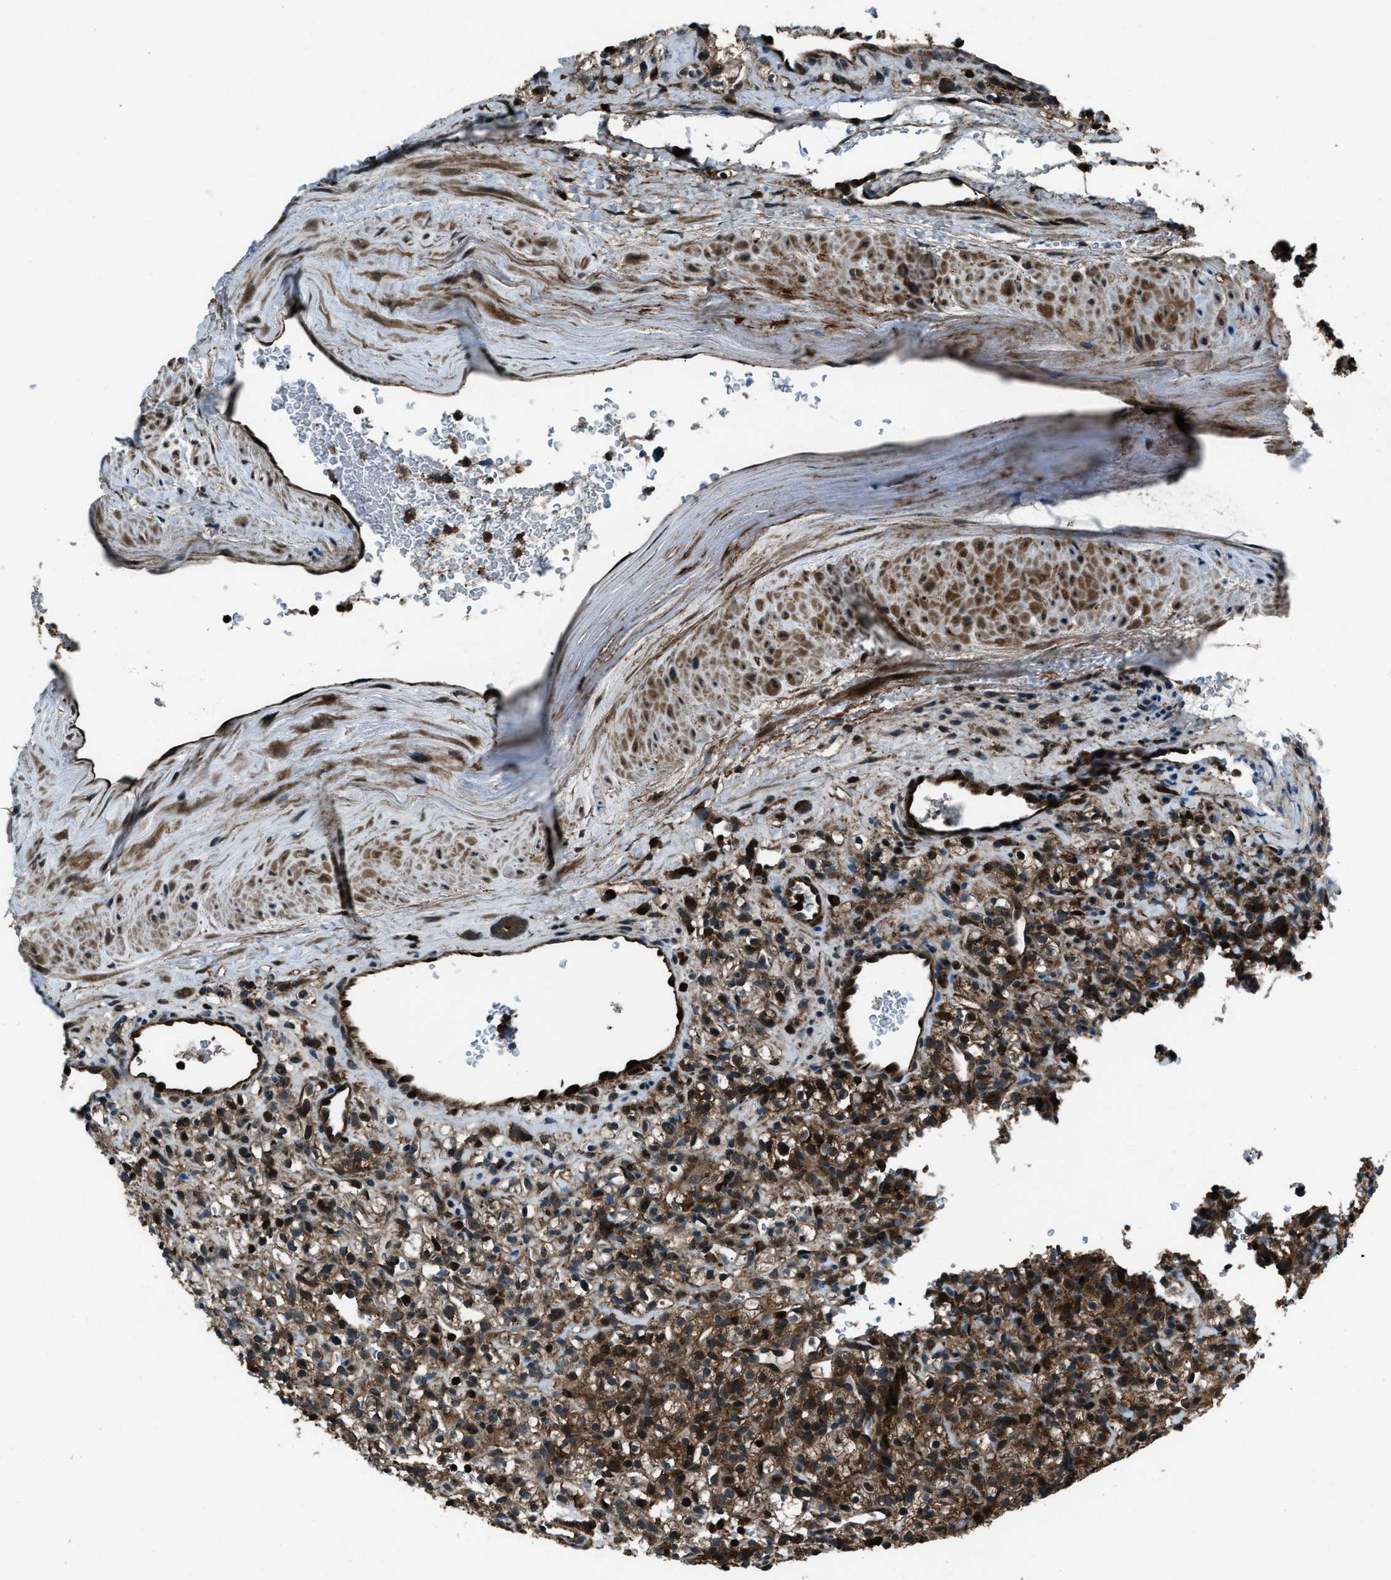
{"staining": {"intensity": "moderate", "quantity": ">75%", "location": "cytoplasmic/membranous"}, "tissue": "renal cancer", "cell_type": "Tumor cells", "image_type": "cancer", "snomed": [{"axis": "morphology", "description": "Normal tissue, NOS"}, {"axis": "morphology", "description": "Adenocarcinoma, NOS"}, {"axis": "topography", "description": "Kidney"}], "caption": "Immunohistochemistry micrograph of neoplastic tissue: renal adenocarcinoma stained using IHC exhibits medium levels of moderate protein expression localized specifically in the cytoplasmic/membranous of tumor cells, appearing as a cytoplasmic/membranous brown color.", "gene": "SNX30", "patient": {"sex": "female", "age": 72}}